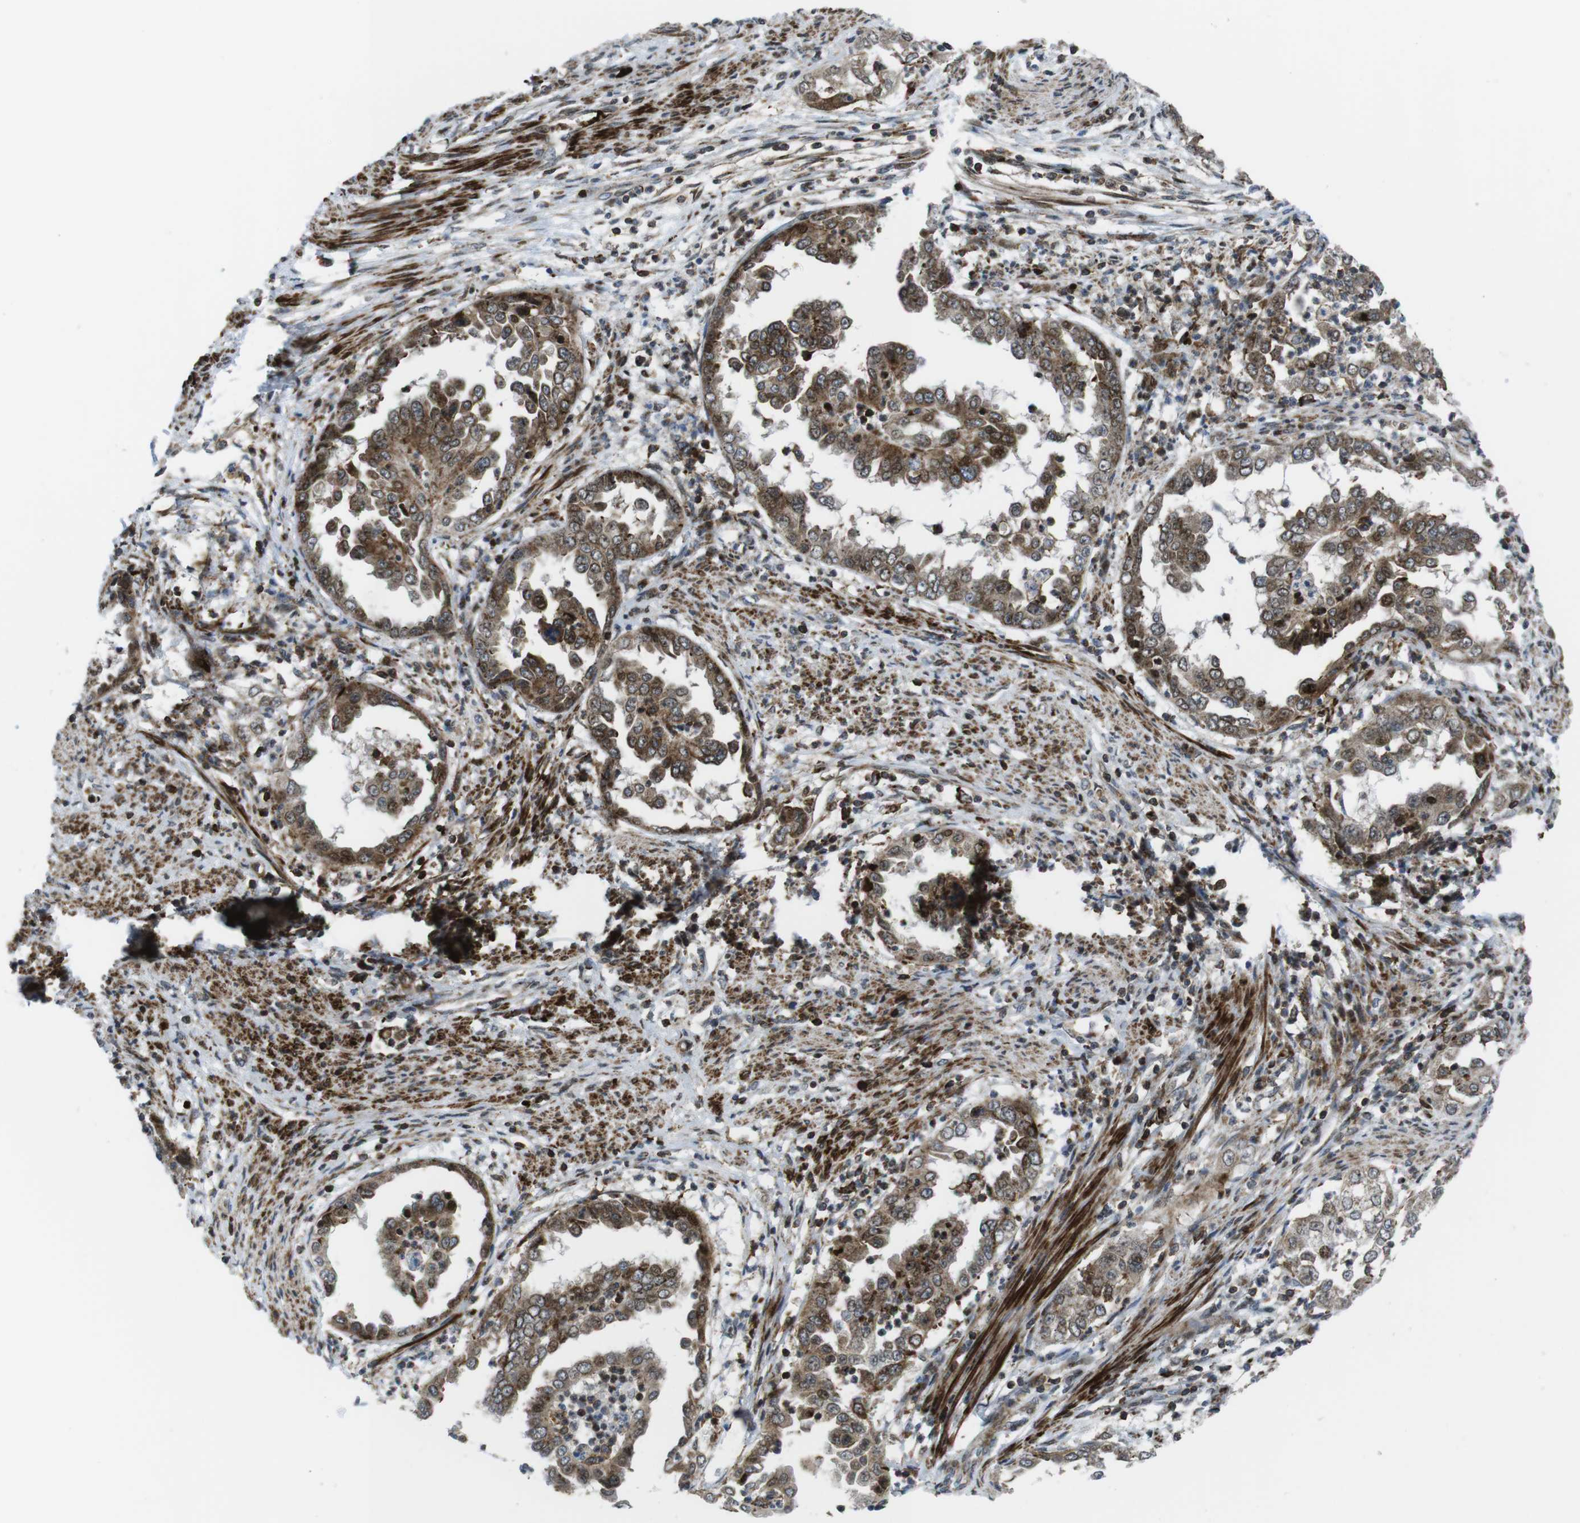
{"staining": {"intensity": "moderate", "quantity": "25%-75%", "location": "cytoplasmic/membranous,nuclear"}, "tissue": "endometrial cancer", "cell_type": "Tumor cells", "image_type": "cancer", "snomed": [{"axis": "morphology", "description": "Adenocarcinoma, NOS"}, {"axis": "topography", "description": "Endometrium"}], "caption": "Adenocarcinoma (endometrial) tissue exhibits moderate cytoplasmic/membranous and nuclear staining in about 25%-75% of tumor cells, visualized by immunohistochemistry. The staining was performed using DAB, with brown indicating positive protein expression. Nuclei are stained blue with hematoxylin.", "gene": "CUL7", "patient": {"sex": "female", "age": 85}}